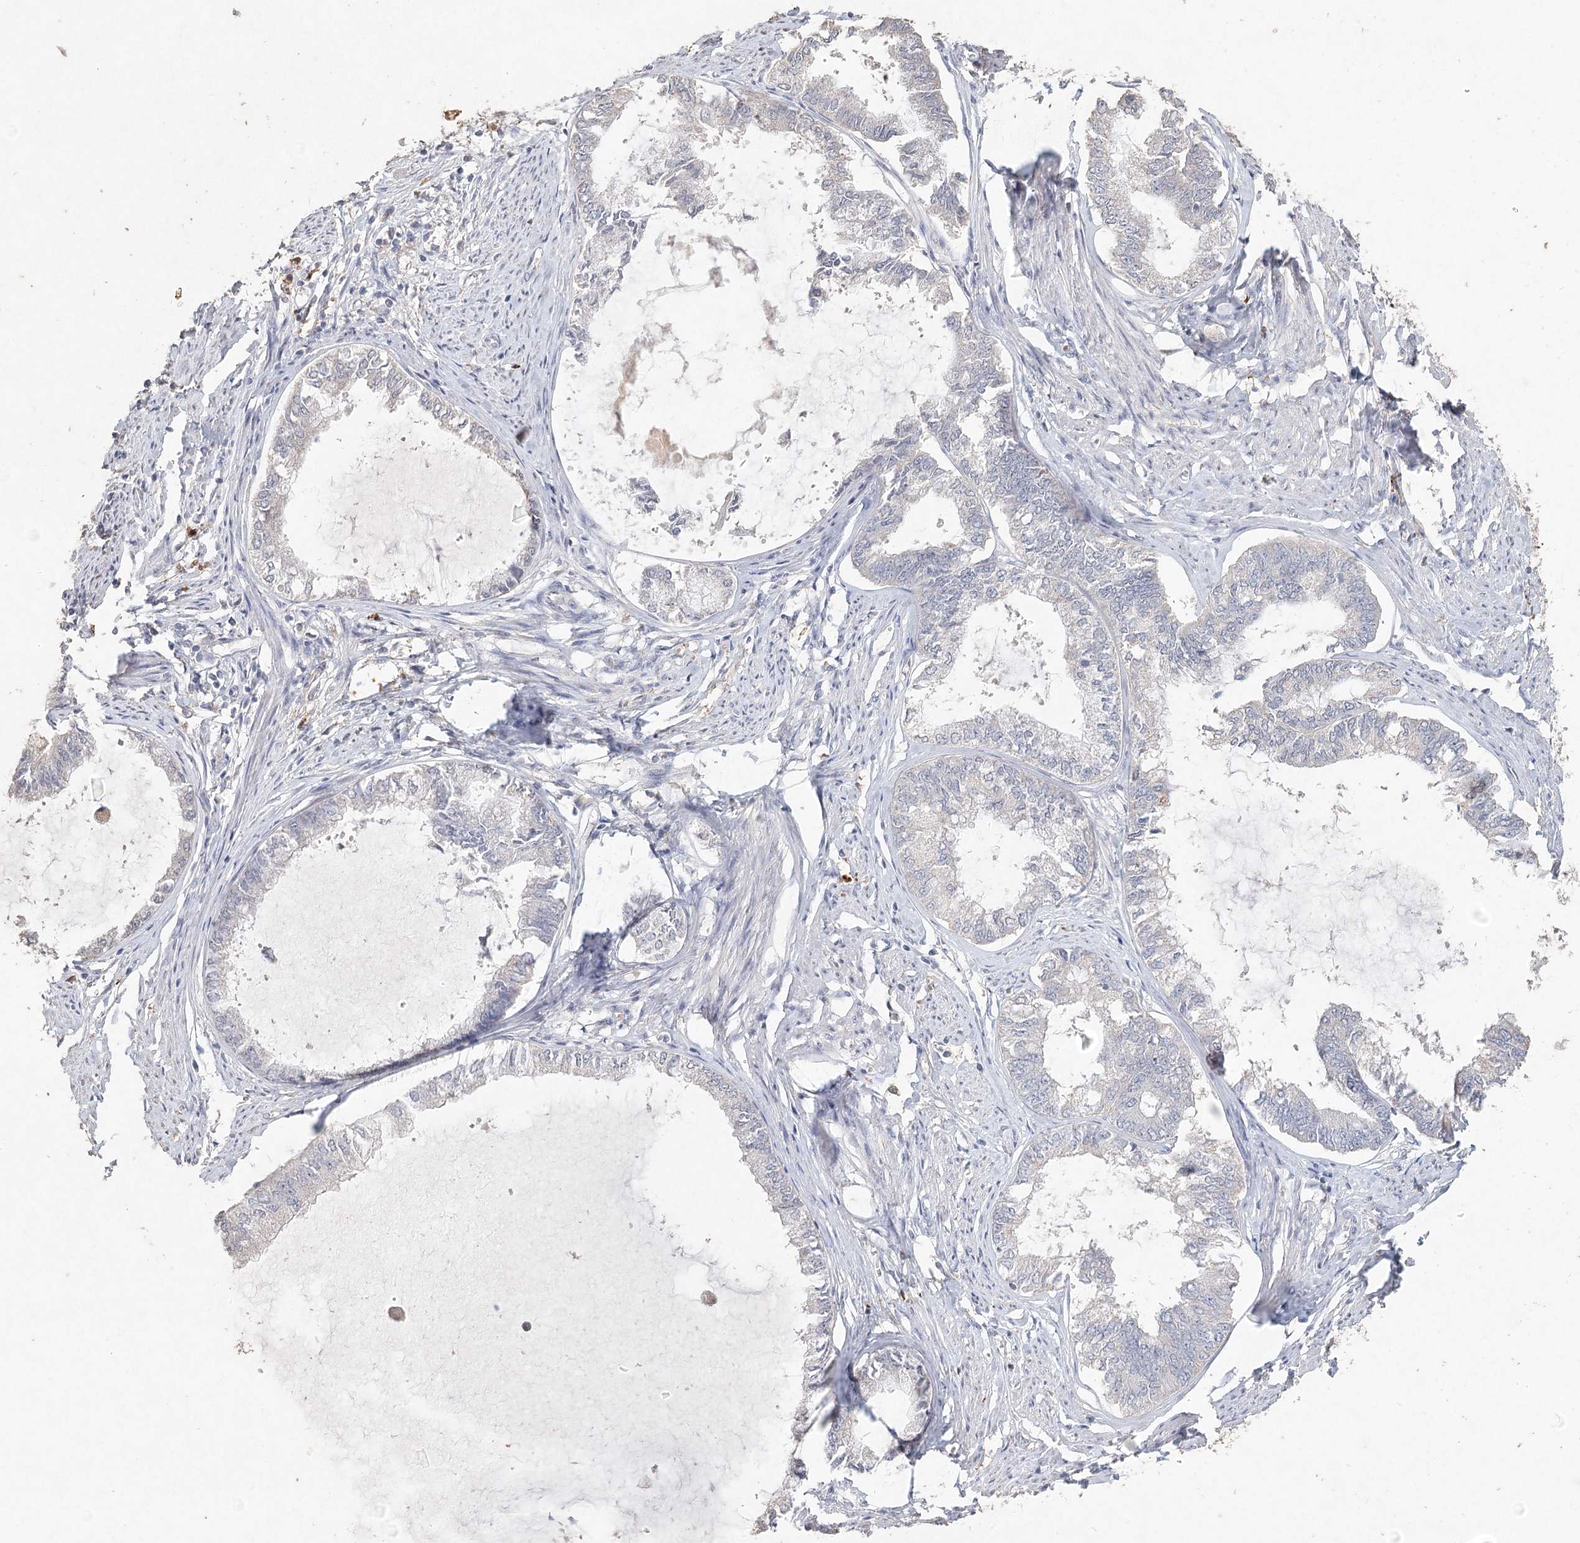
{"staining": {"intensity": "negative", "quantity": "none", "location": "none"}, "tissue": "endometrial cancer", "cell_type": "Tumor cells", "image_type": "cancer", "snomed": [{"axis": "morphology", "description": "Adenocarcinoma, NOS"}, {"axis": "topography", "description": "Endometrium"}], "caption": "Photomicrograph shows no significant protein staining in tumor cells of endometrial cancer.", "gene": "ARSI", "patient": {"sex": "female", "age": 86}}